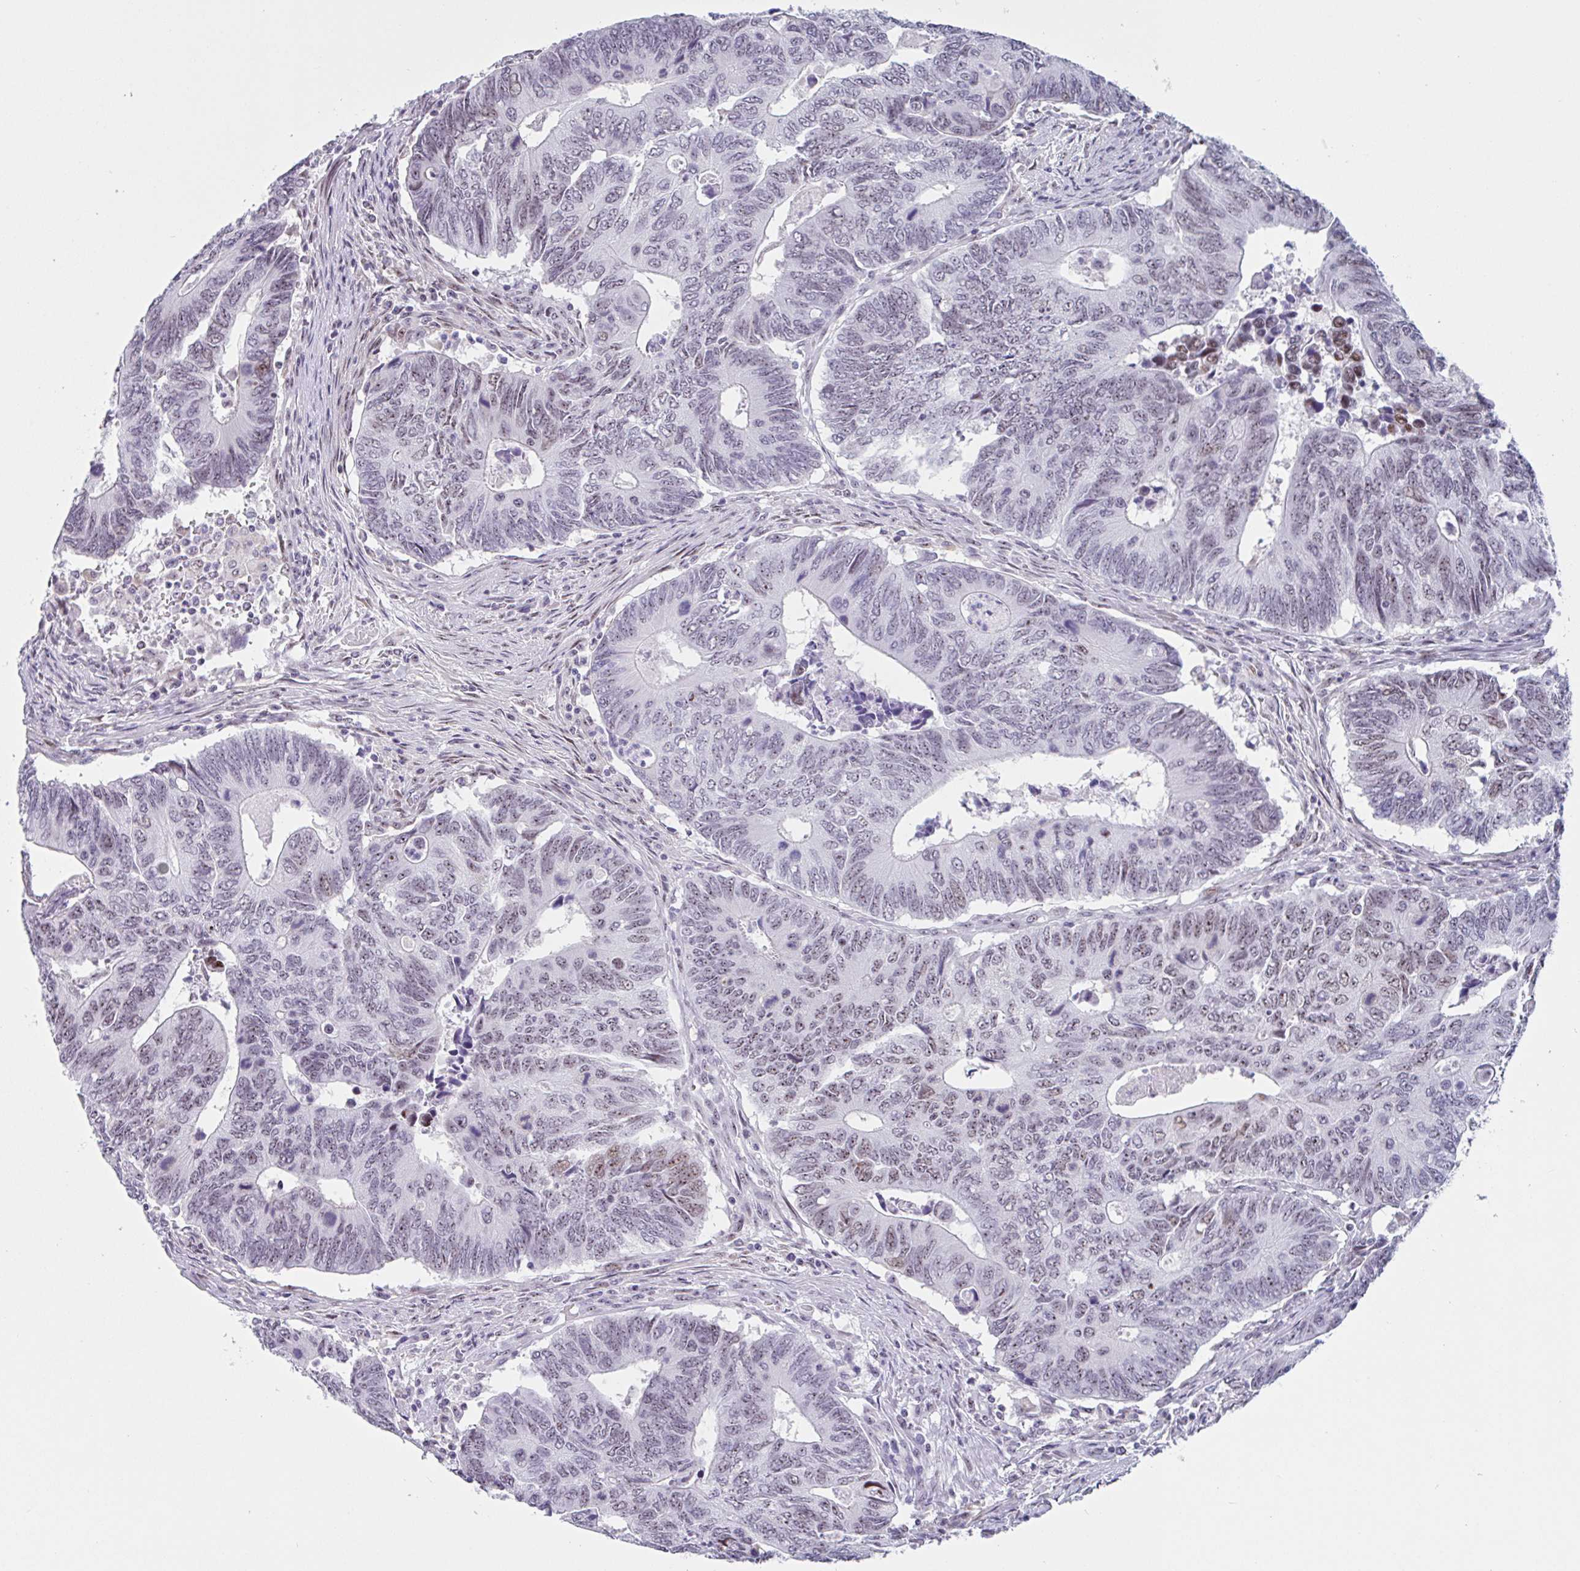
{"staining": {"intensity": "moderate", "quantity": "25%-75%", "location": "nuclear"}, "tissue": "colorectal cancer", "cell_type": "Tumor cells", "image_type": "cancer", "snomed": [{"axis": "morphology", "description": "Adenocarcinoma, NOS"}, {"axis": "topography", "description": "Colon"}], "caption": "Protein expression analysis of human colorectal cancer (adenocarcinoma) reveals moderate nuclear positivity in approximately 25%-75% of tumor cells. (Brightfield microscopy of DAB IHC at high magnification).", "gene": "LENG9", "patient": {"sex": "male", "age": 87}}